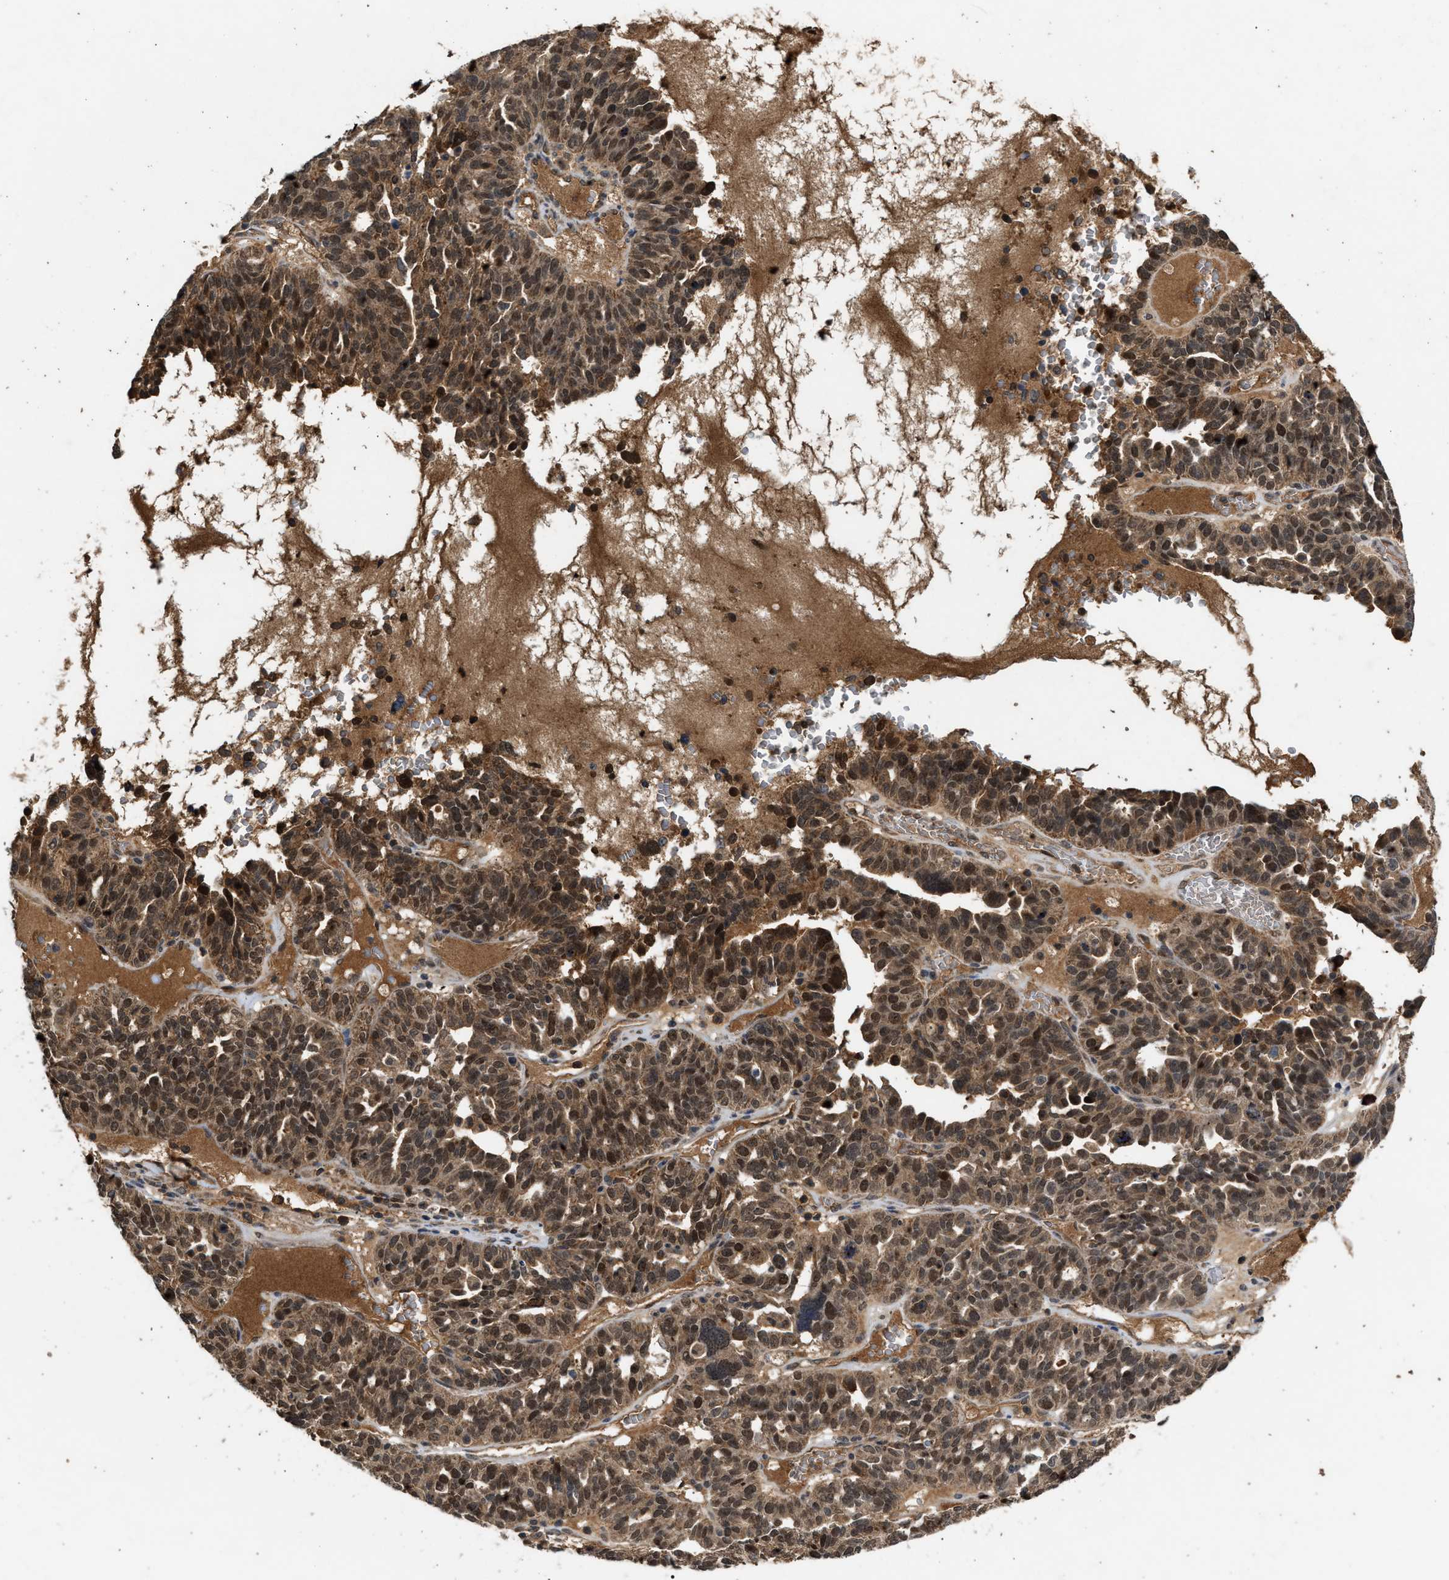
{"staining": {"intensity": "moderate", "quantity": ">75%", "location": "cytoplasmic/membranous,nuclear"}, "tissue": "ovarian cancer", "cell_type": "Tumor cells", "image_type": "cancer", "snomed": [{"axis": "morphology", "description": "Cystadenocarcinoma, serous, NOS"}, {"axis": "topography", "description": "Ovary"}], "caption": "This is an image of immunohistochemistry staining of ovarian cancer, which shows moderate expression in the cytoplasmic/membranous and nuclear of tumor cells.", "gene": "RUSC2", "patient": {"sex": "female", "age": 59}}